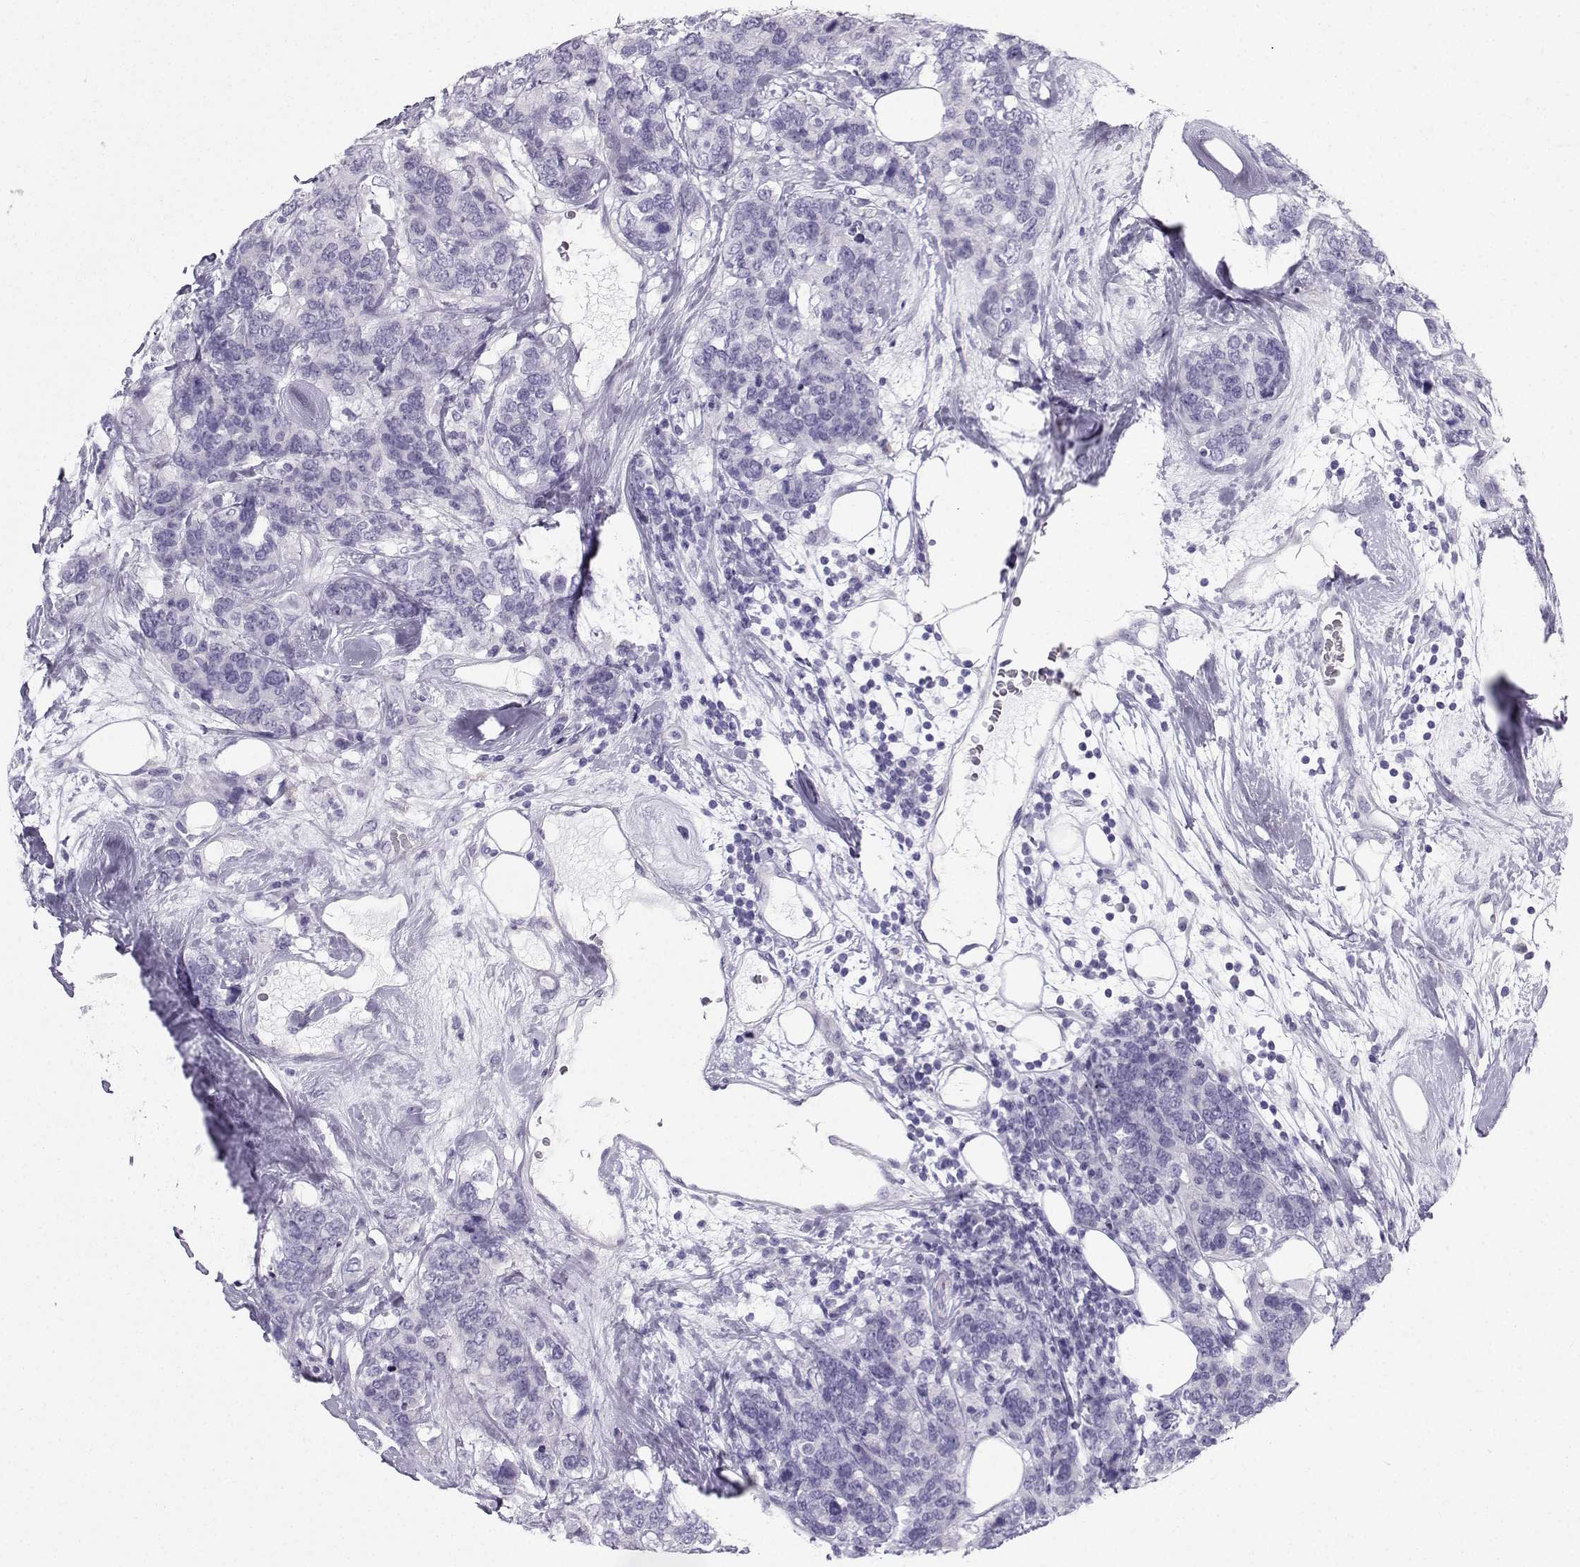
{"staining": {"intensity": "negative", "quantity": "none", "location": "none"}, "tissue": "breast cancer", "cell_type": "Tumor cells", "image_type": "cancer", "snomed": [{"axis": "morphology", "description": "Lobular carcinoma"}, {"axis": "topography", "description": "Breast"}], "caption": "This is an IHC image of breast cancer (lobular carcinoma). There is no positivity in tumor cells.", "gene": "IQCD", "patient": {"sex": "female", "age": 59}}